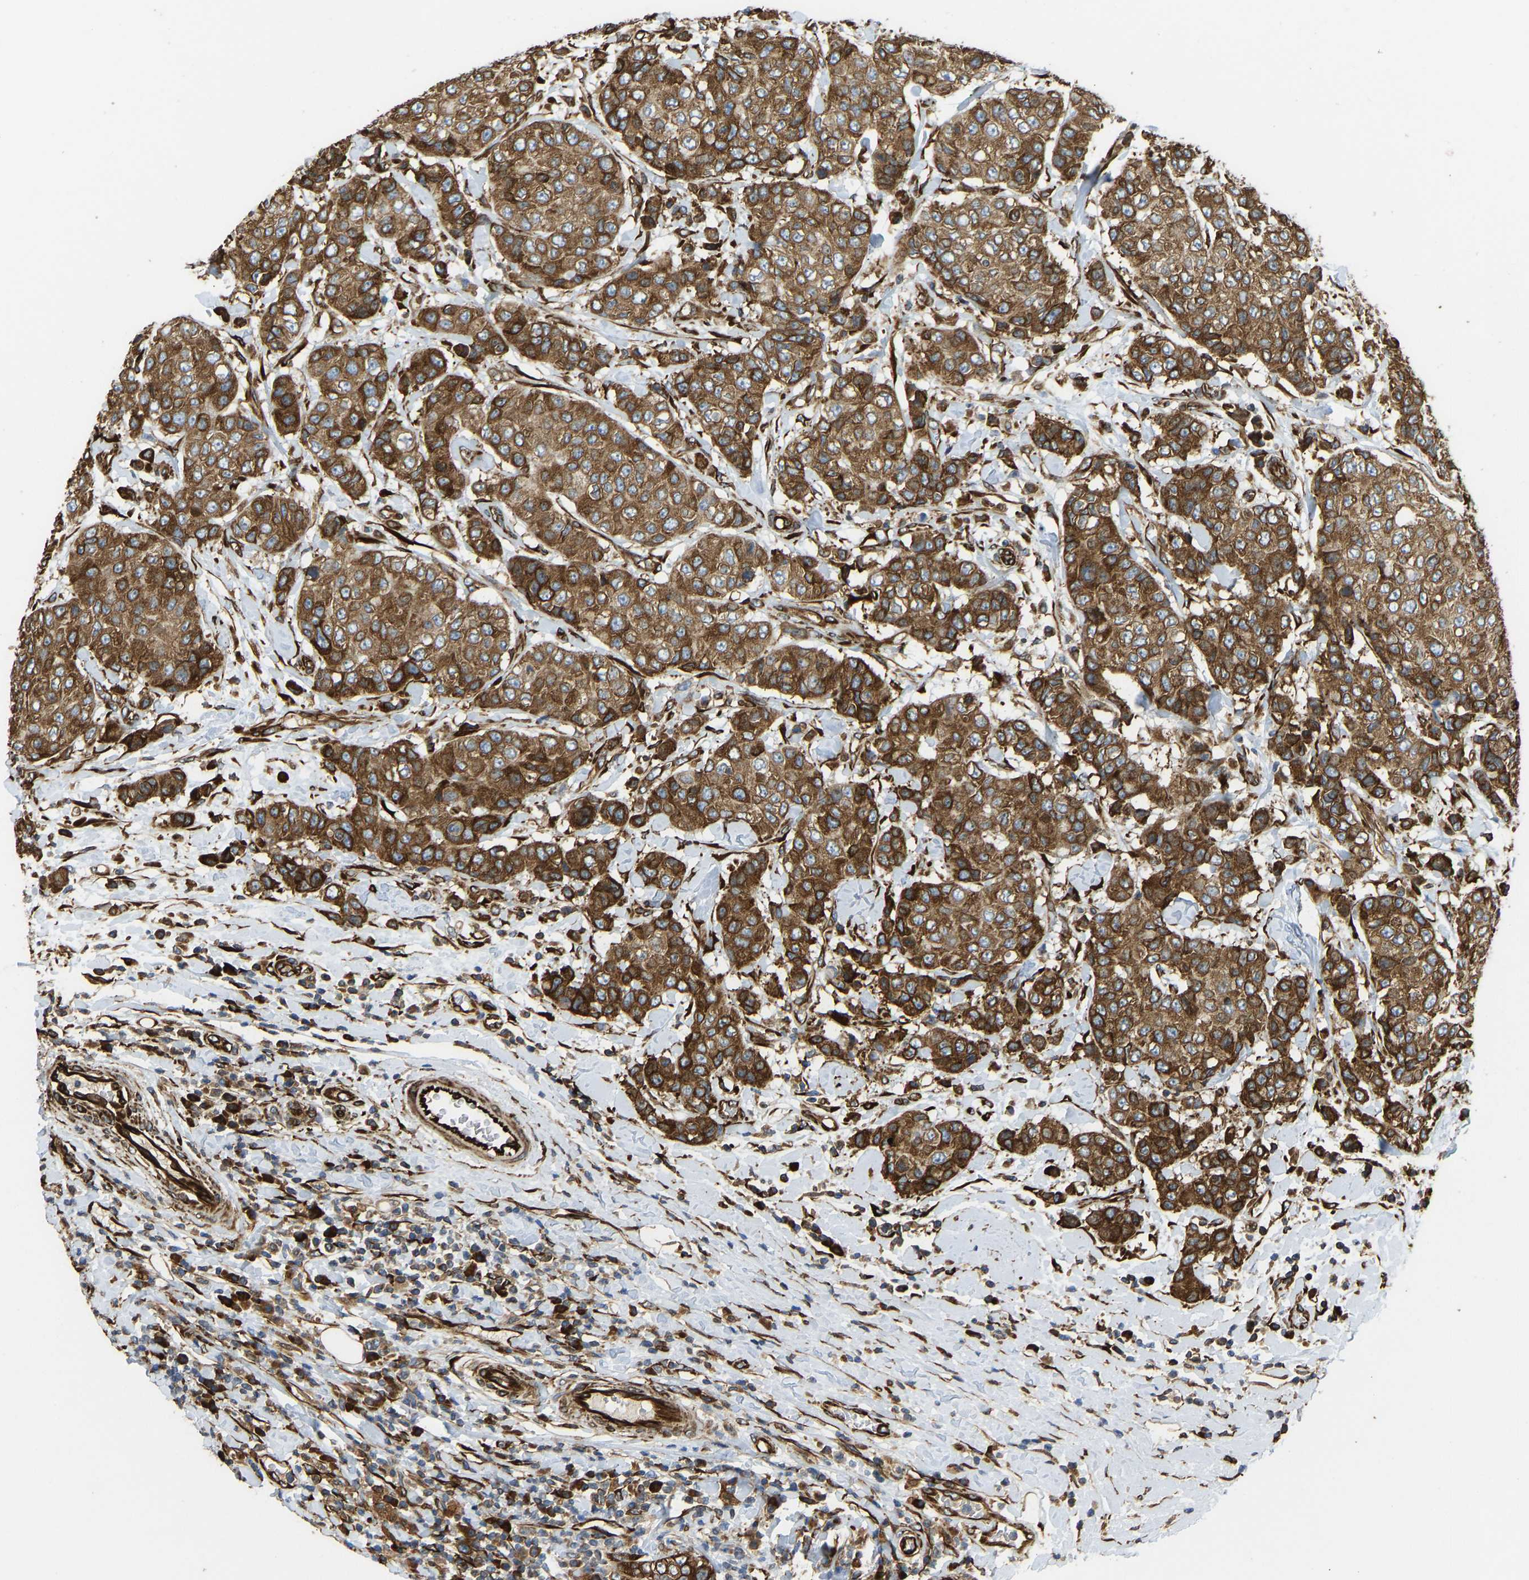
{"staining": {"intensity": "strong", "quantity": ">75%", "location": "cytoplasmic/membranous"}, "tissue": "breast cancer", "cell_type": "Tumor cells", "image_type": "cancer", "snomed": [{"axis": "morphology", "description": "Duct carcinoma"}, {"axis": "topography", "description": "Breast"}], "caption": "Breast intraductal carcinoma stained with DAB immunohistochemistry reveals high levels of strong cytoplasmic/membranous expression in about >75% of tumor cells. (DAB IHC, brown staining for protein, blue staining for nuclei).", "gene": "BEX3", "patient": {"sex": "female", "age": 27}}